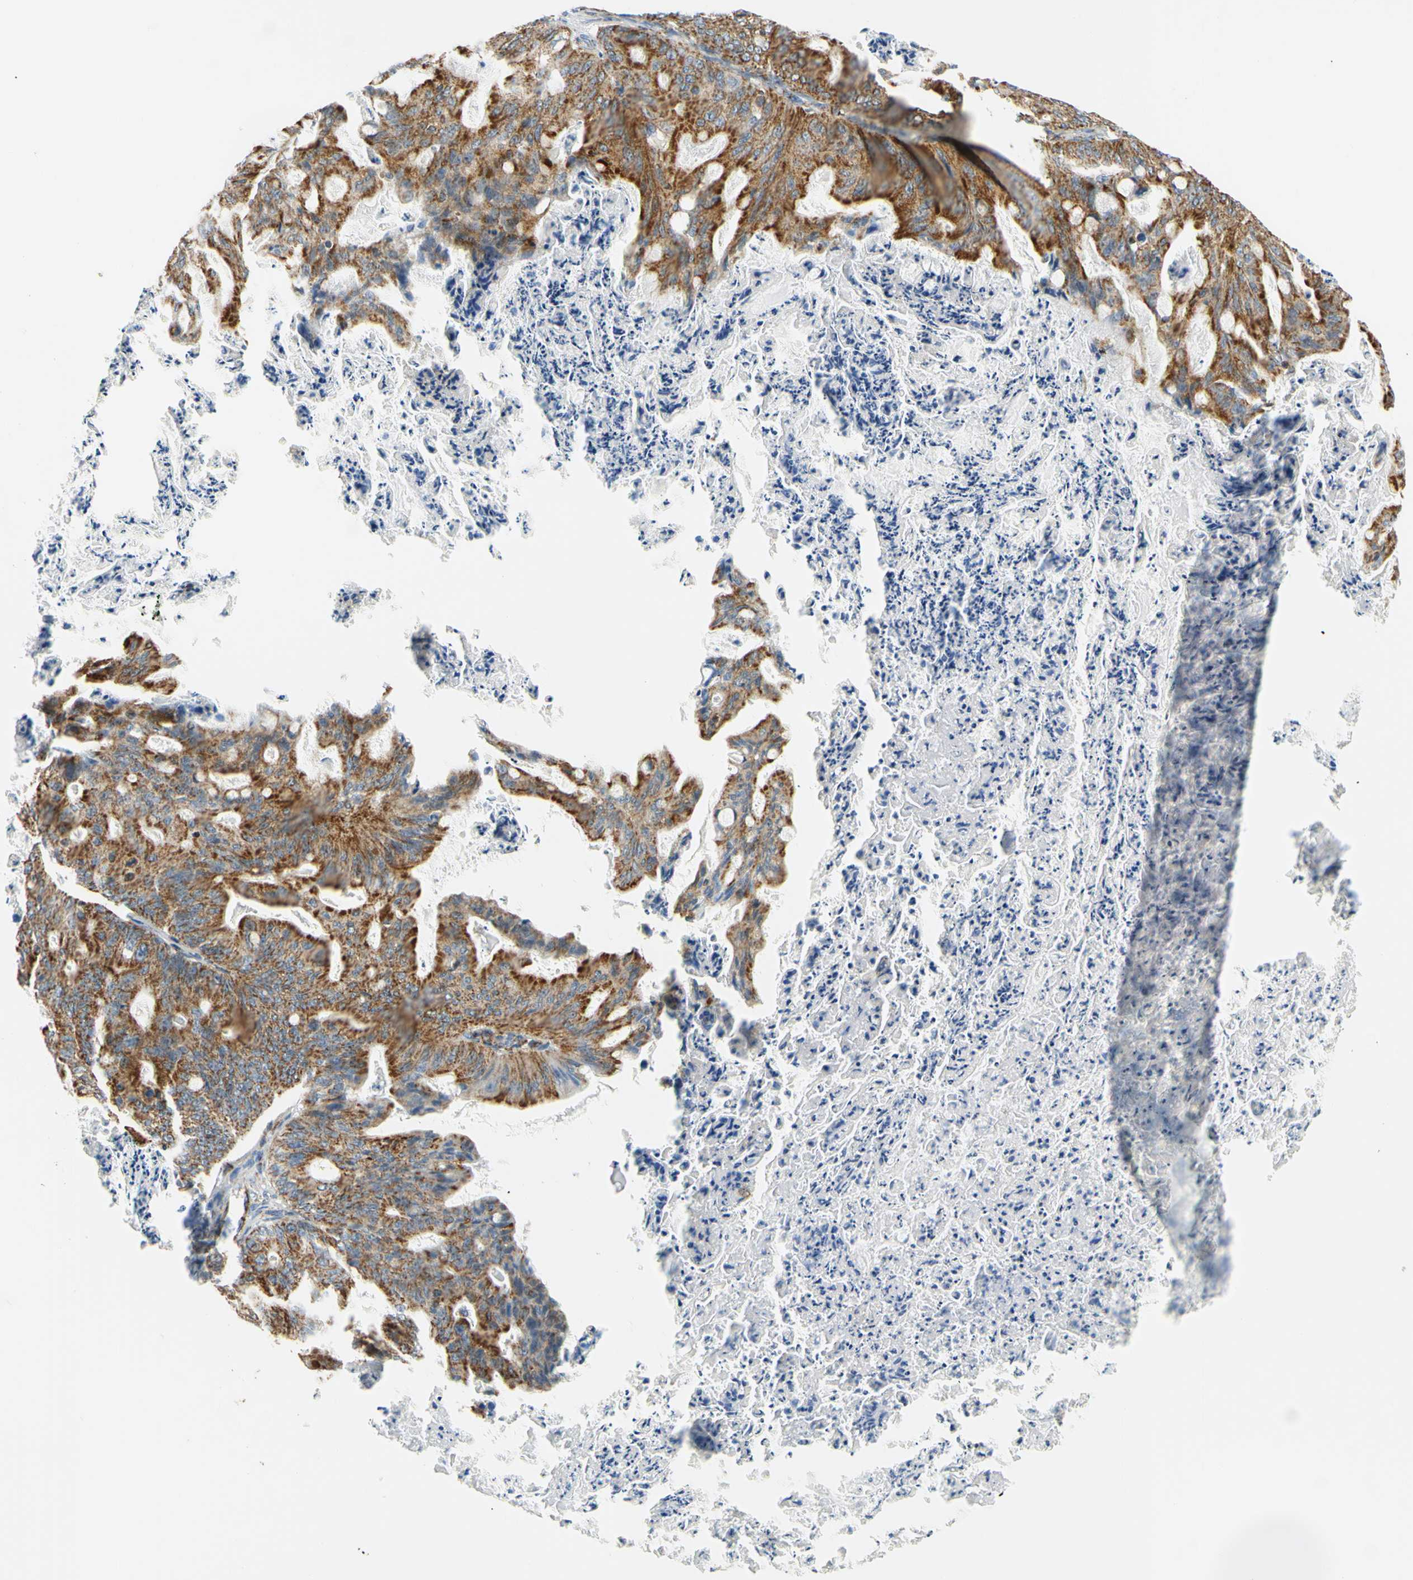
{"staining": {"intensity": "moderate", "quantity": ">75%", "location": "cytoplasmic/membranous"}, "tissue": "ovarian cancer", "cell_type": "Tumor cells", "image_type": "cancer", "snomed": [{"axis": "morphology", "description": "Cystadenocarcinoma, mucinous, NOS"}, {"axis": "topography", "description": "Ovary"}], "caption": "Brown immunohistochemical staining in human mucinous cystadenocarcinoma (ovarian) displays moderate cytoplasmic/membranous staining in about >75% of tumor cells.", "gene": "MAVS", "patient": {"sex": "female", "age": 36}}